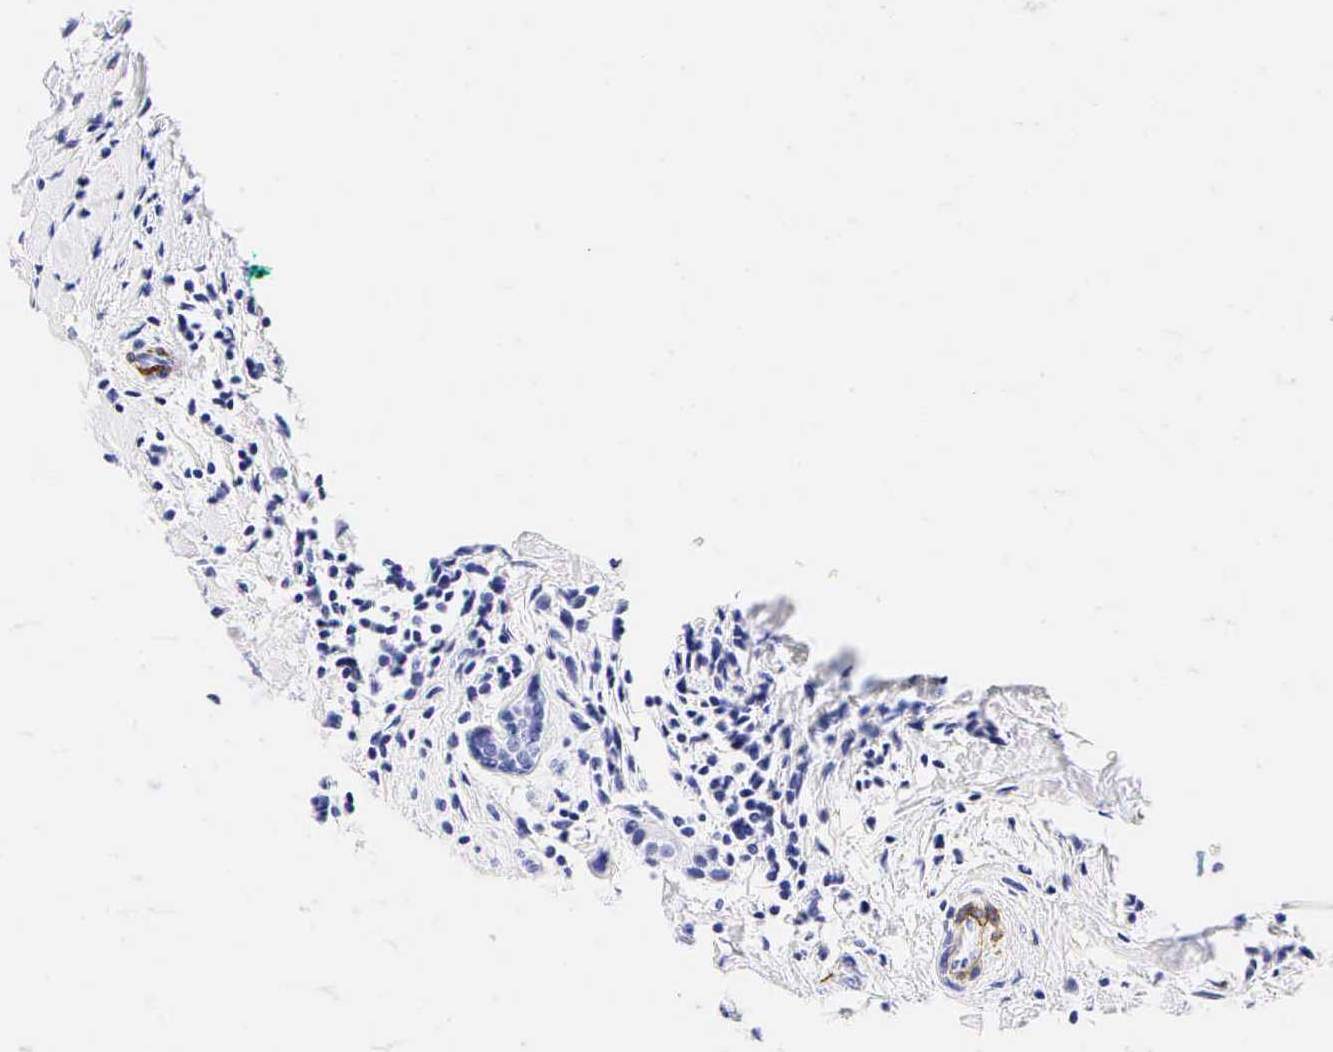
{"staining": {"intensity": "negative", "quantity": "none", "location": "none"}, "tissue": "breast cancer", "cell_type": "Tumor cells", "image_type": "cancer", "snomed": [{"axis": "morphology", "description": "Duct carcinoma"}, {"axis": "topography", "description": "Breast"}], "caption": "Protein analysis of breast cancer shows no significant positivity in tumor cells. (DAB (3,3'-diaminobenzidine) immunohistochemistry visualized using brightfield microscopy, high magnification).", "gene": "CALD1", "patient": {"sex": "female", "age": 45}}